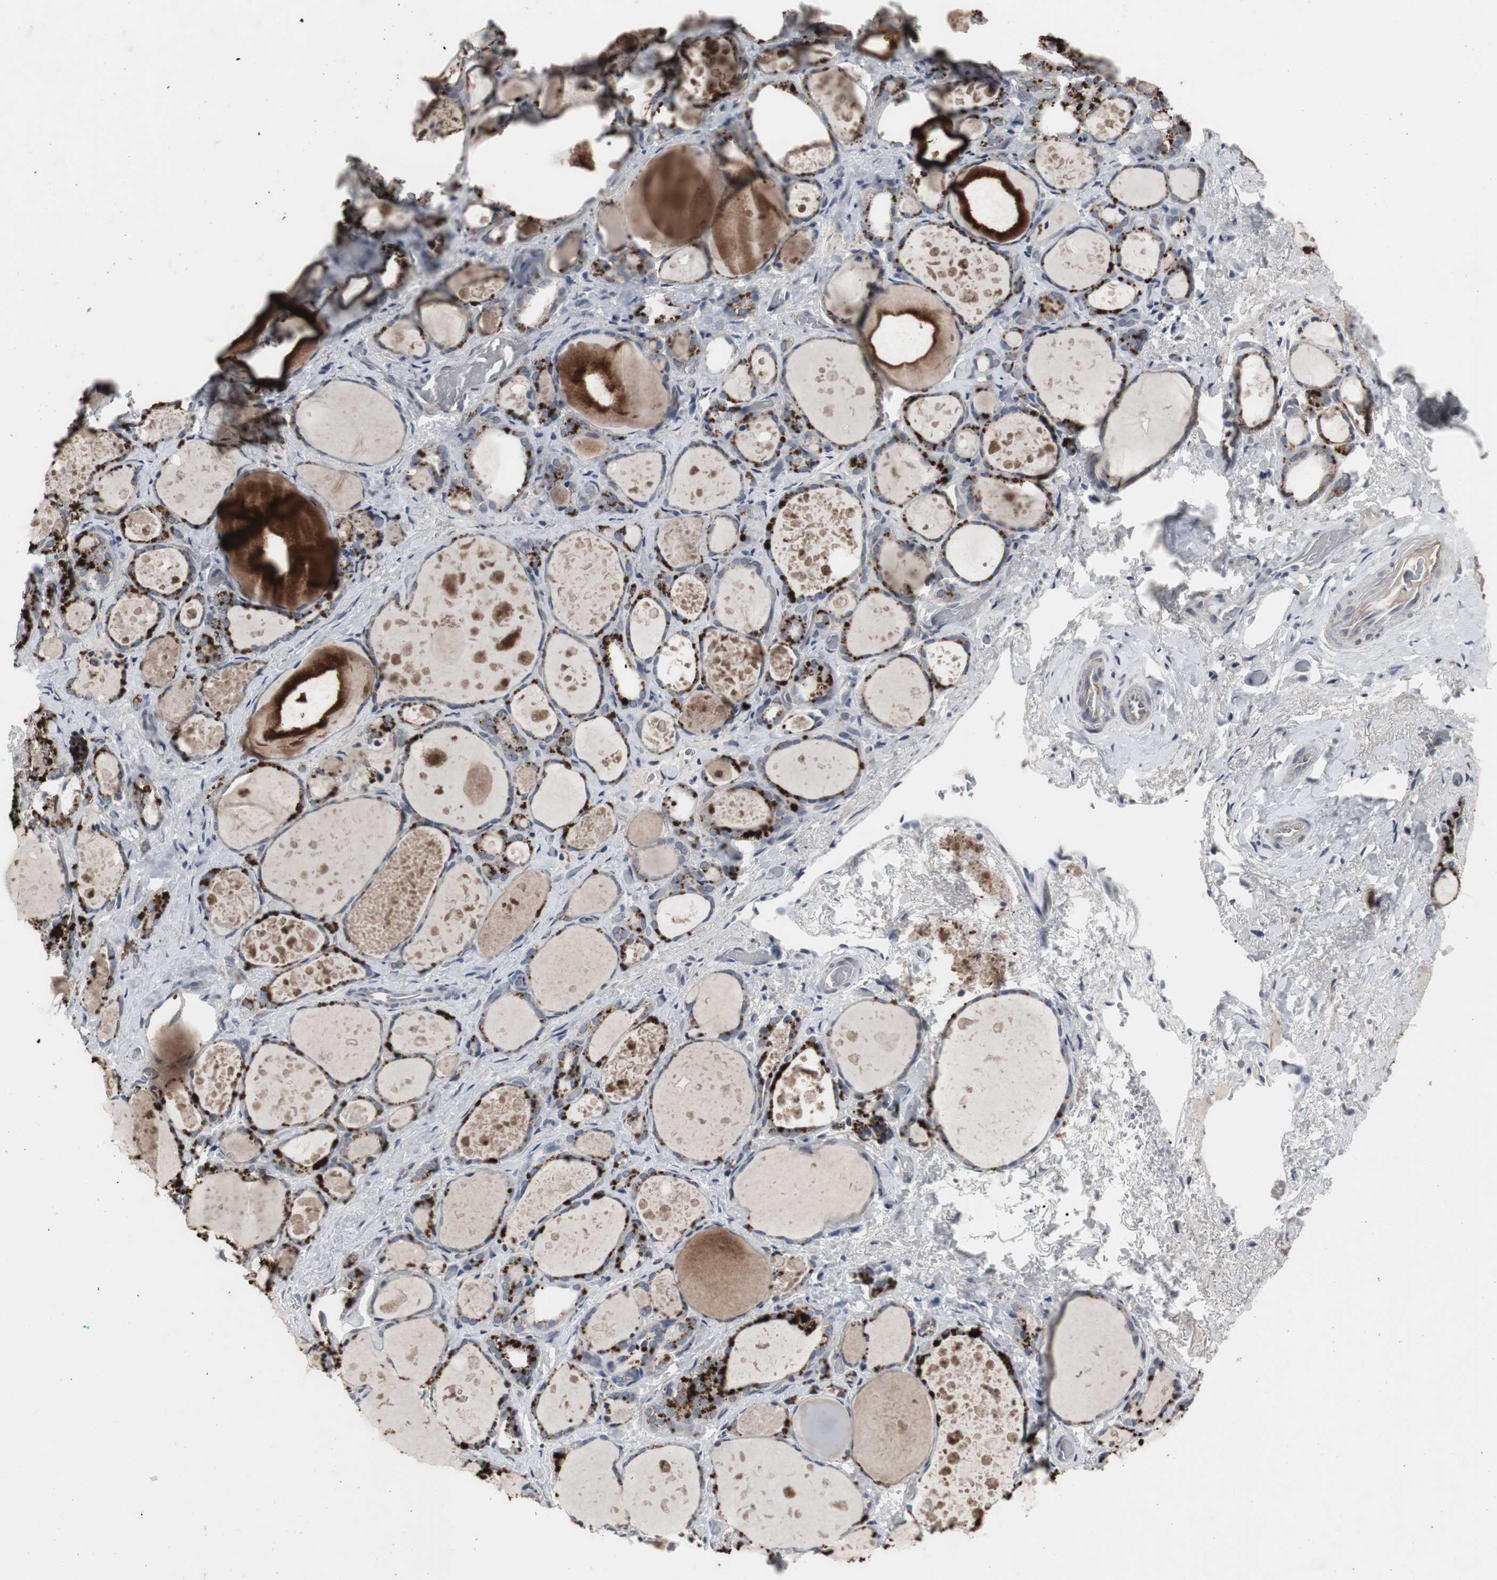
{"staining": {"intensity": "weak", "quantity": "25%-75%", "location": "cytoplasmic/membranous"}, "tissue": "thyroid gland", "cell_type": "Glandular cells", "image_type": "normal", "snomed": [{"axis": "morphology", "description": "Normal tissue, NOS"}, {"axis": "topography", "description": "Thyroid gland"}], "caption": "This image displays immunohistochemistry staining of unremarkable human thyroid gland, with low weak cytoplasmic/membranous positivity in about 25%-75% of glandular cells.", "gene": "ACAA1", "patient": {"sex": "female", "age": 75}}